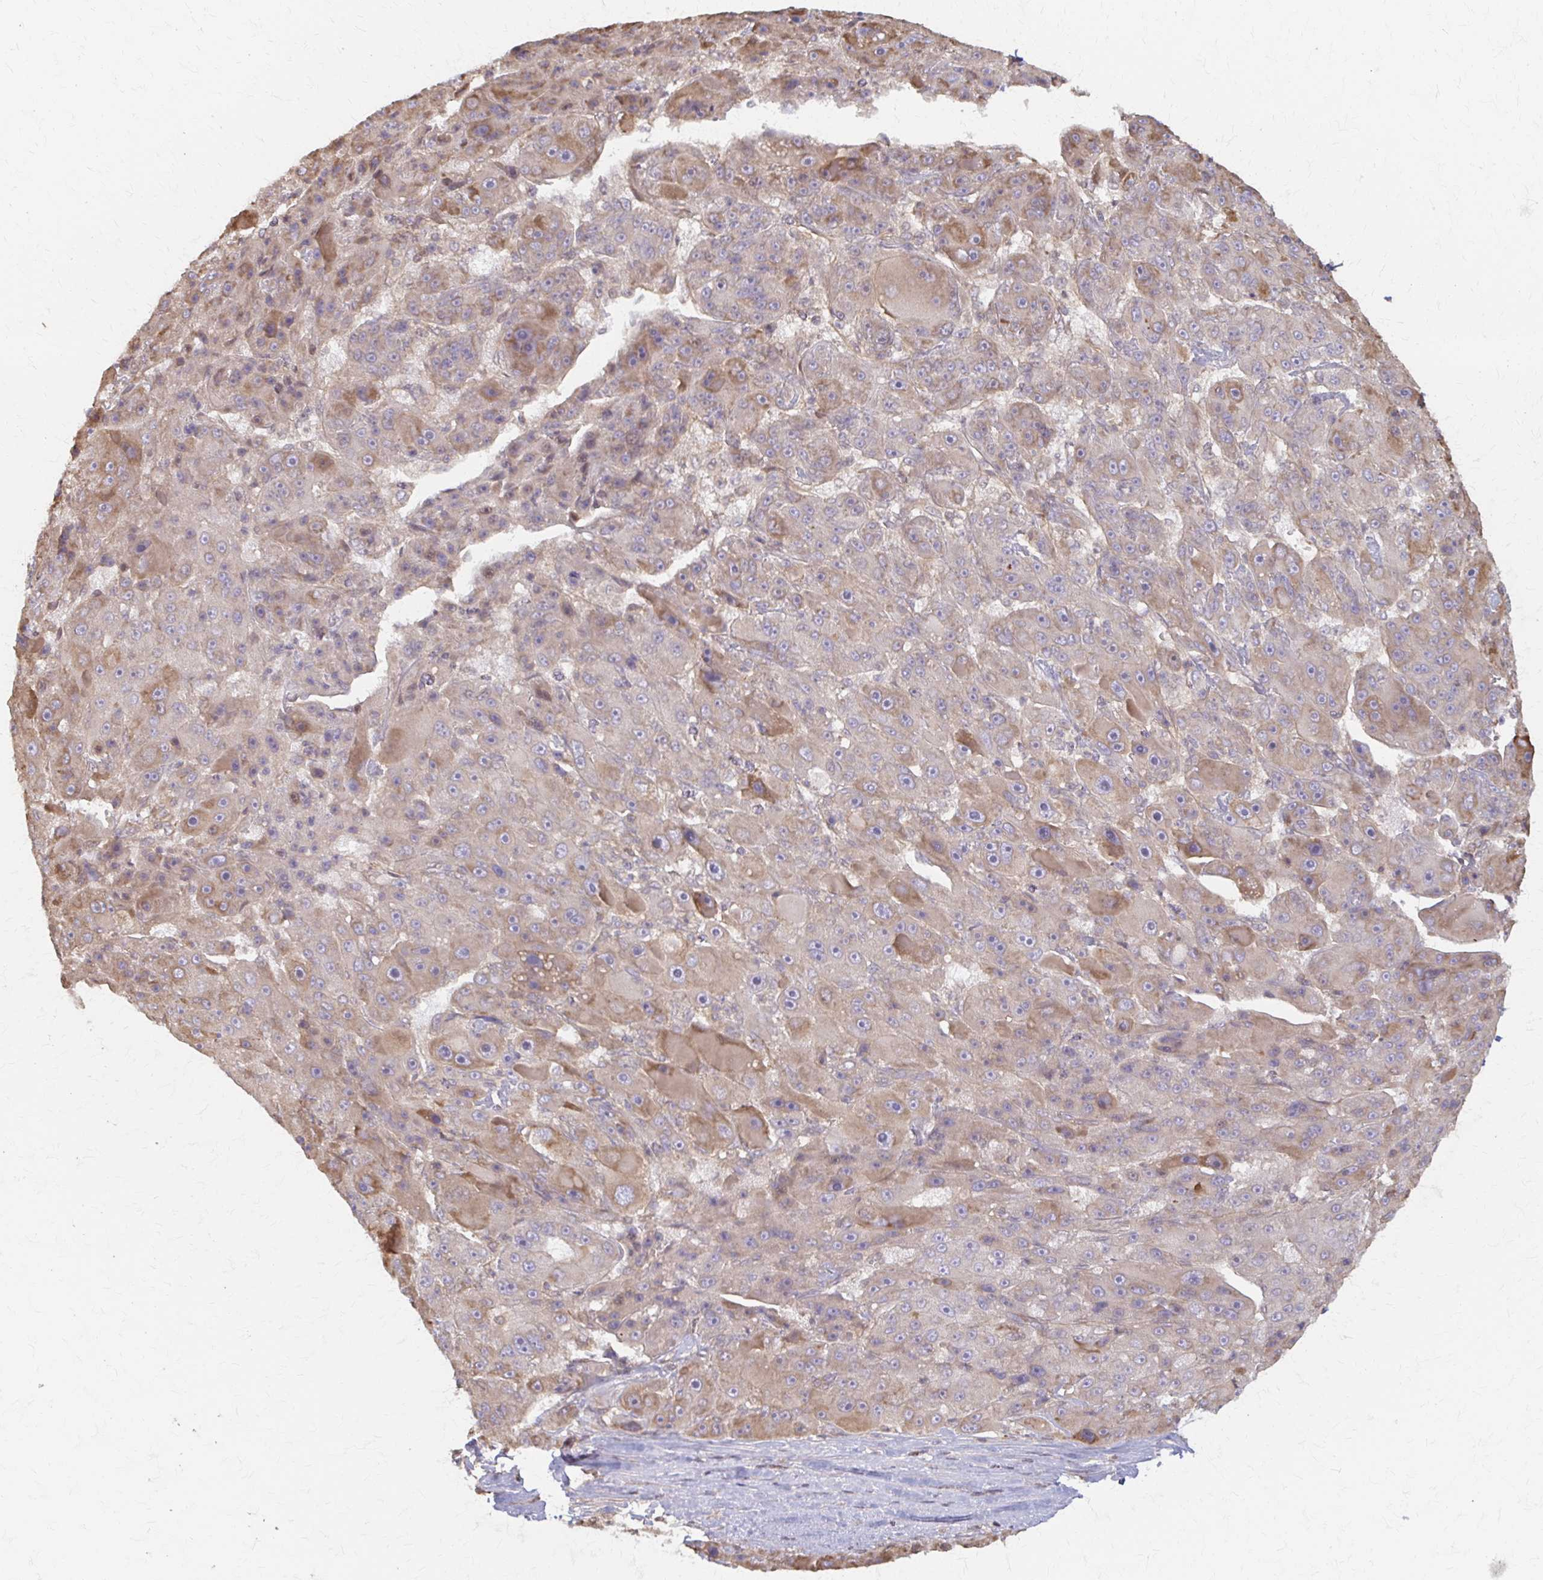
{"staining": {"intensity": "moderate", "quantity": "<25%", "location": "cytoplasmic/membranous"}, "tissue": "liver cancer", "cell_type": "Tumor cells", "image_type": "cancer", "snomed": [{"axis": "morphology", "description": "Carcinoma, Hepatocellular, NOS"}, {"axis": "topography", "description": "Liver"}], "caption": "Immunohistochemistry (IHC) (DAB) staining of human liver cancer (hepatocellular carcinoma) demonstrates moderate cytoplasmic/membranous protein positivity in about <25% of tumor cells.", "gene": "ARHGAP35", "patient": {"sex": "male", "age": 76}}